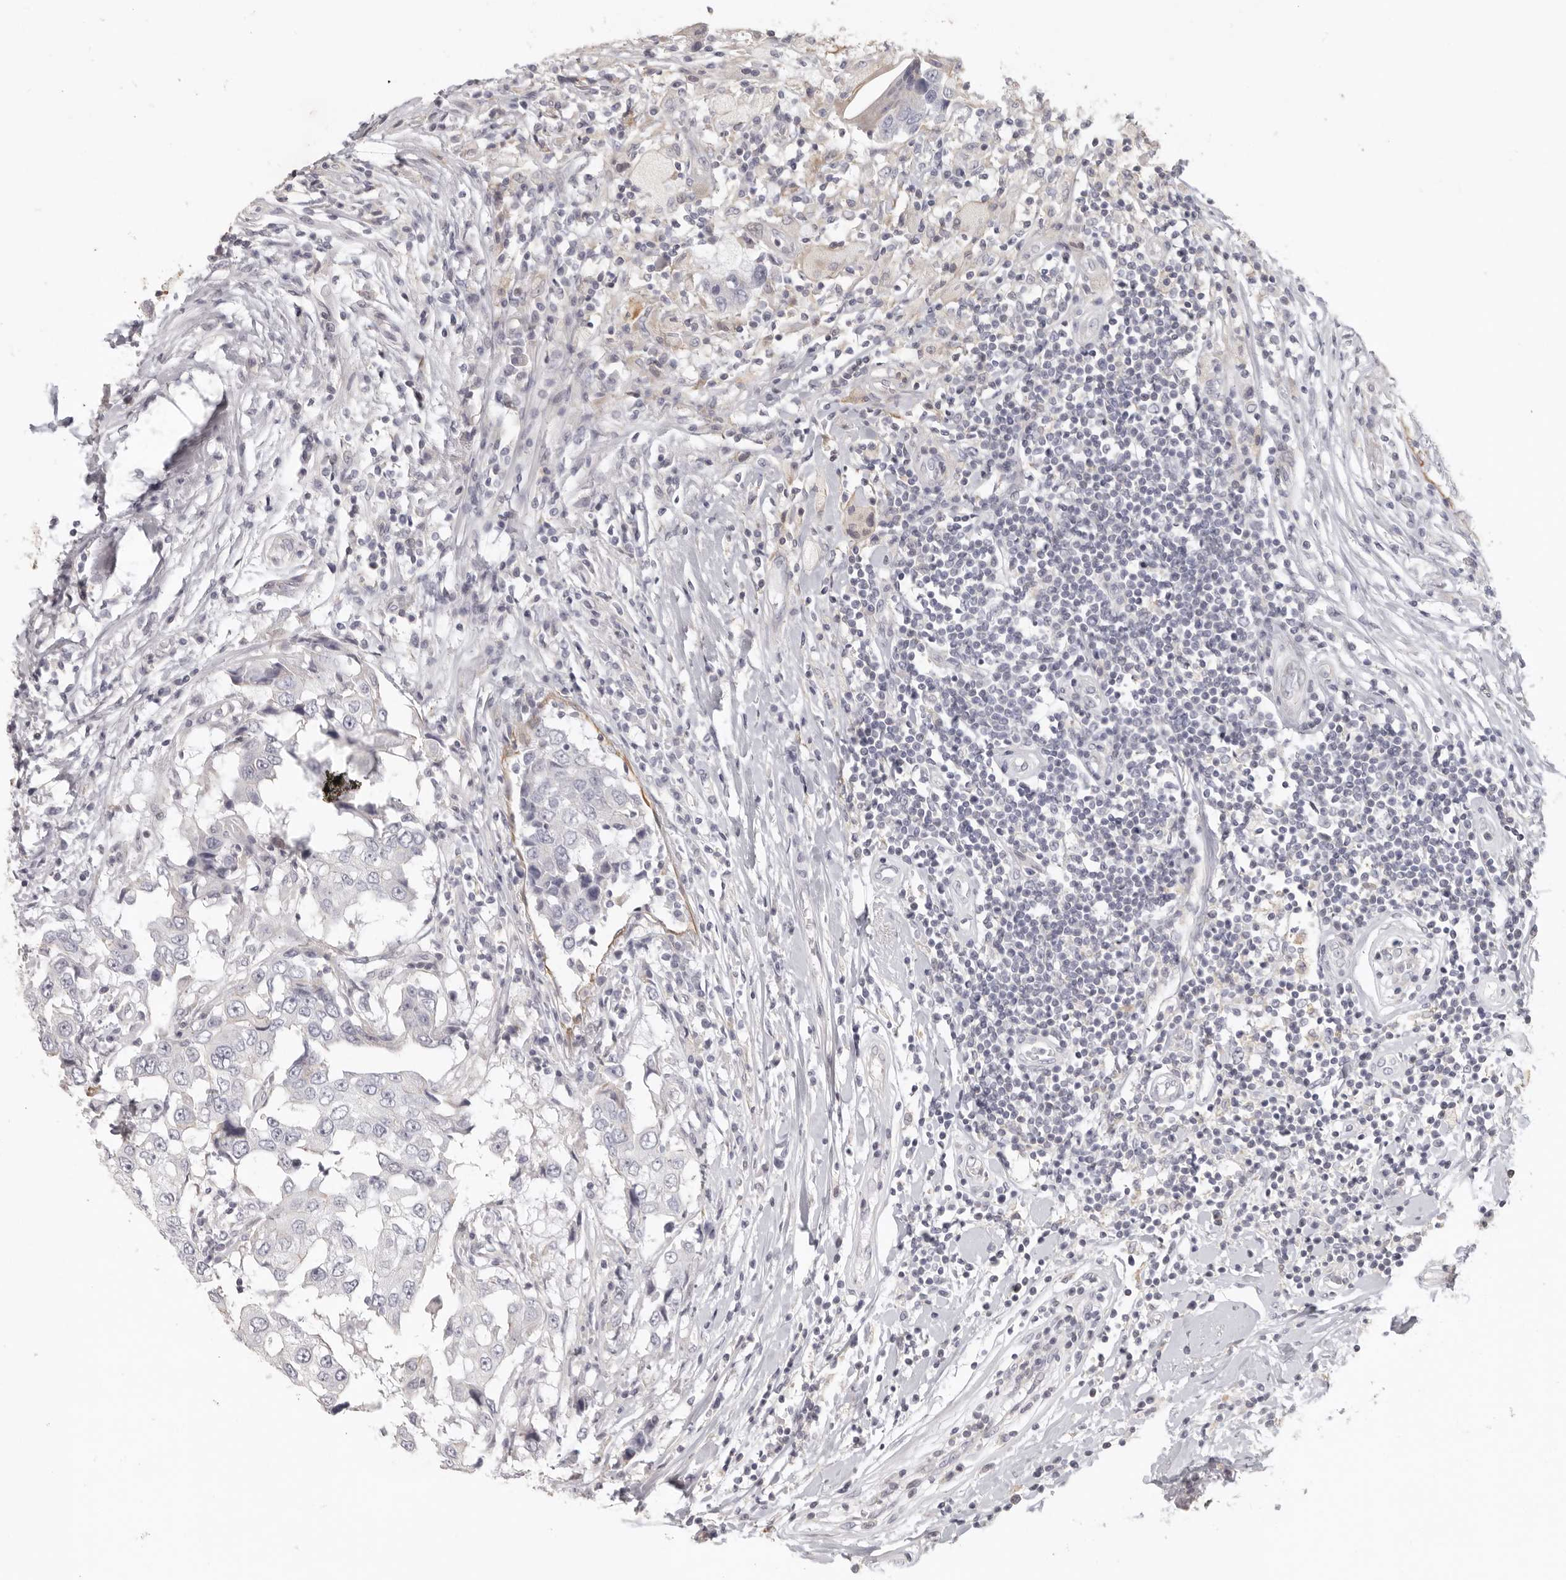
{"staining": {"intensity": "negative", "quantity": "none", "location": "none"}, "tissue": "breast cancer", "cell_type": "Tumor cells", "image_type": "cancer", "snomed": [{"axis": "morphology", "description": "Duct carcinoma"}, {"axis": "topography", "description": "Breast"}], "caption": "Immunohistochemistry (IHC) of human intraductal carcinoma (breast) reveals no positivity in tumor cells.", "gene": "RXFP1", "patient": {"sex": "female", "age": 27}}